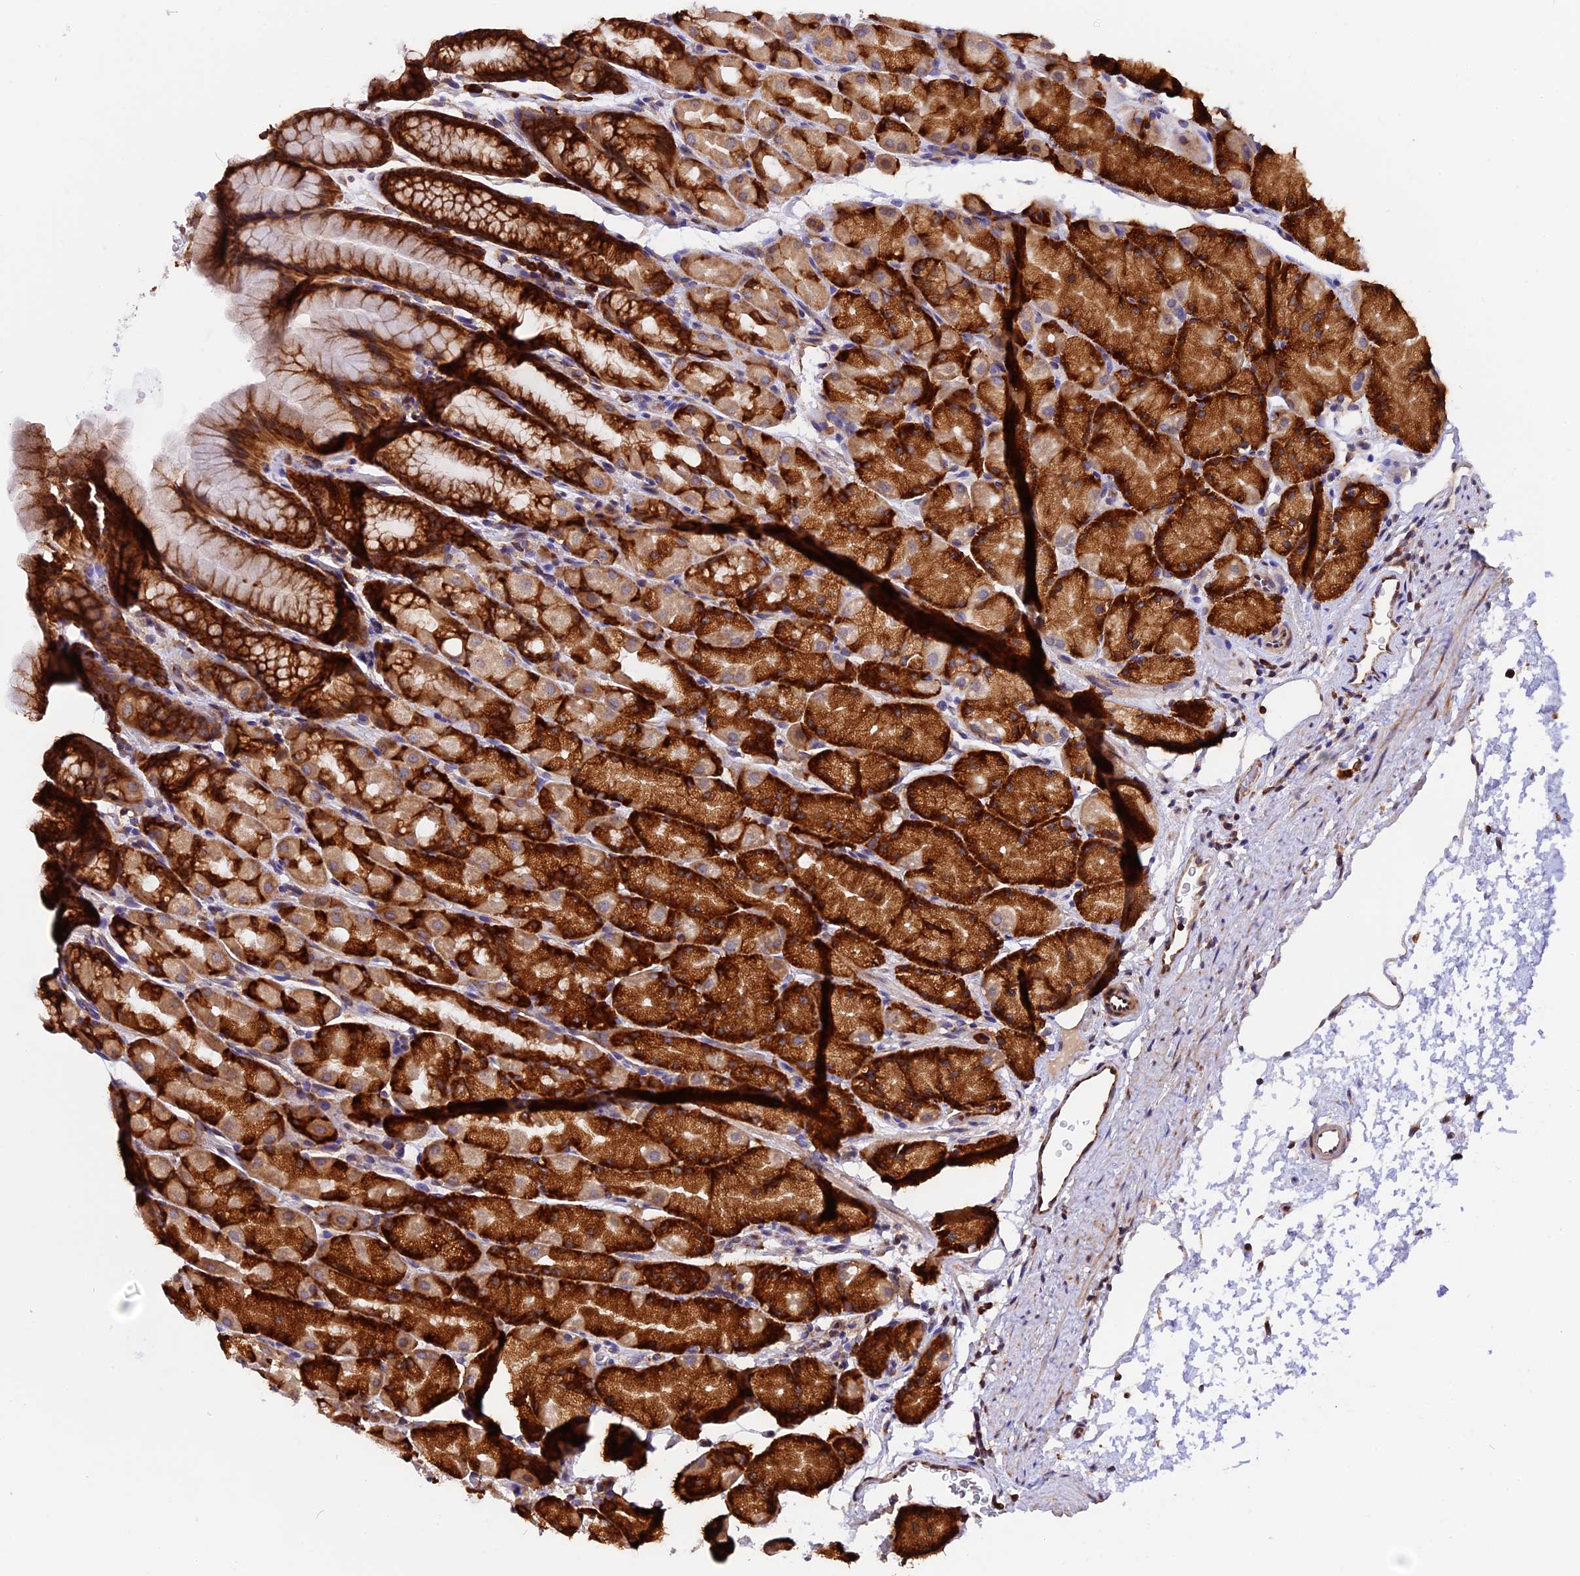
{"staining": {"intensity": "strong", "quantity": ">75%", "location": "cytoplasmic/membranous"}, "tissue": "stomach", "cell_type": "Glandular cells", "image_type": "normal", "snomed": [{"axis": "morphology", "description": "Normal tissue, NOS"}, {"axis": "topography", "description": "Stomach, upper"}, {"axis": "topography", "description": "Stomach"}], "caption": "This is a micrograph of immunohistochemistry staining of benign stomach, which shows strong expression in the cytoplasmic/membranous of glandular cells.", "gene": "GNPTAB", "patient": {"sex": "male", "age": 47}}